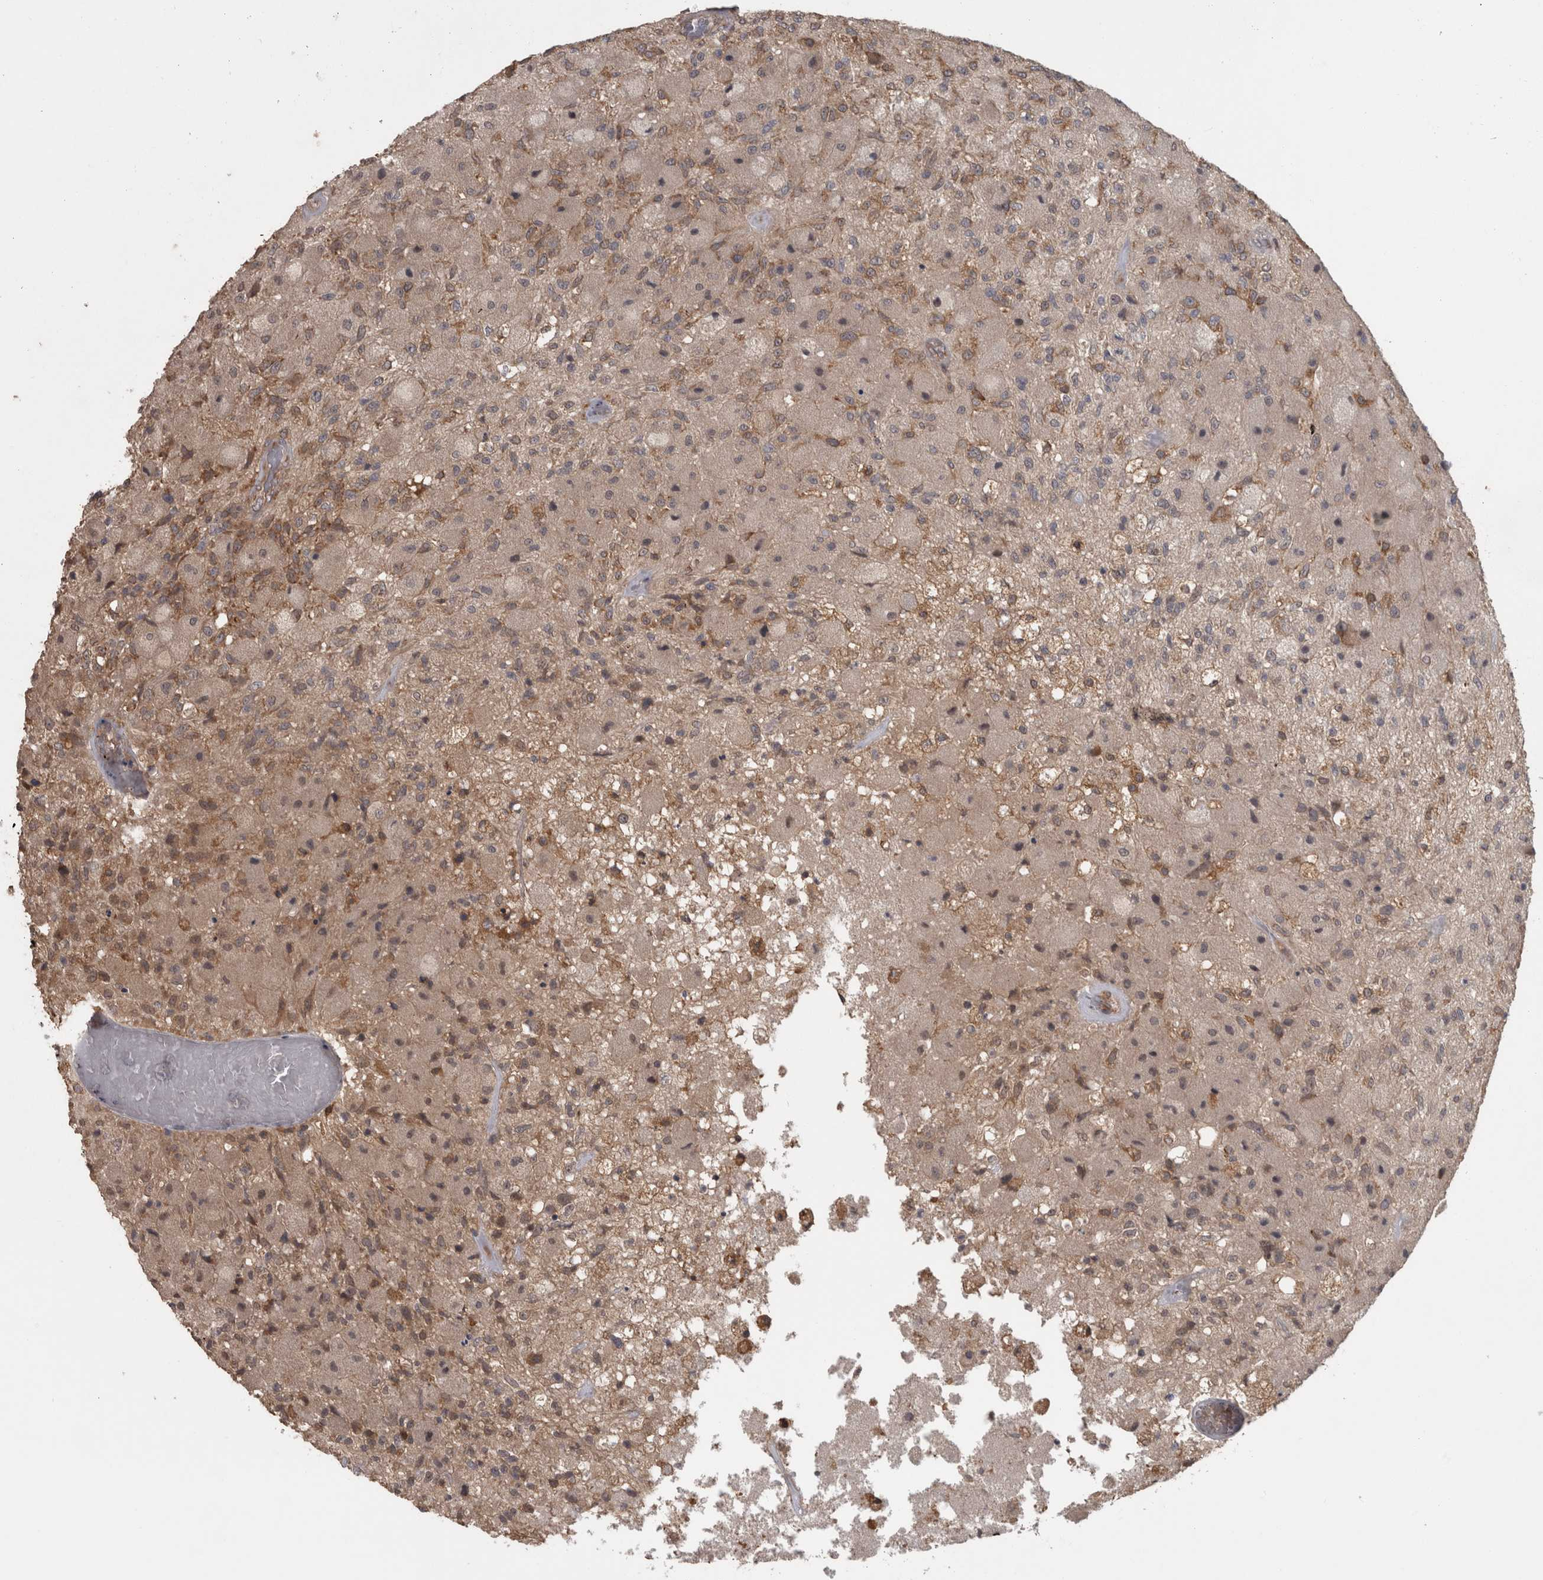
{"staining": {"intensity": "moderate", "quantity": "25%-75%", "location": "cytoplasmic/membranous"}, "tissue": "glioma", "cell_type": "Tumor cells", "image_type": "cancer", "snomed": [{"axis": "morphology", "description": "Normal tissue, NOS"}, {"axis": "morphology", "description": "Glioma, malignant, High grade"}, {"axis": "topography", "description": "Cerebral cortex"}], "caption": "Glioma stained for a protein (brown) exhibits moderate cytoplasmic/membranous positive positivity in approximately 25%-75% of tumor cells.", "gene": "MICU3", "patient": {"sex": "male", "age": 77}}